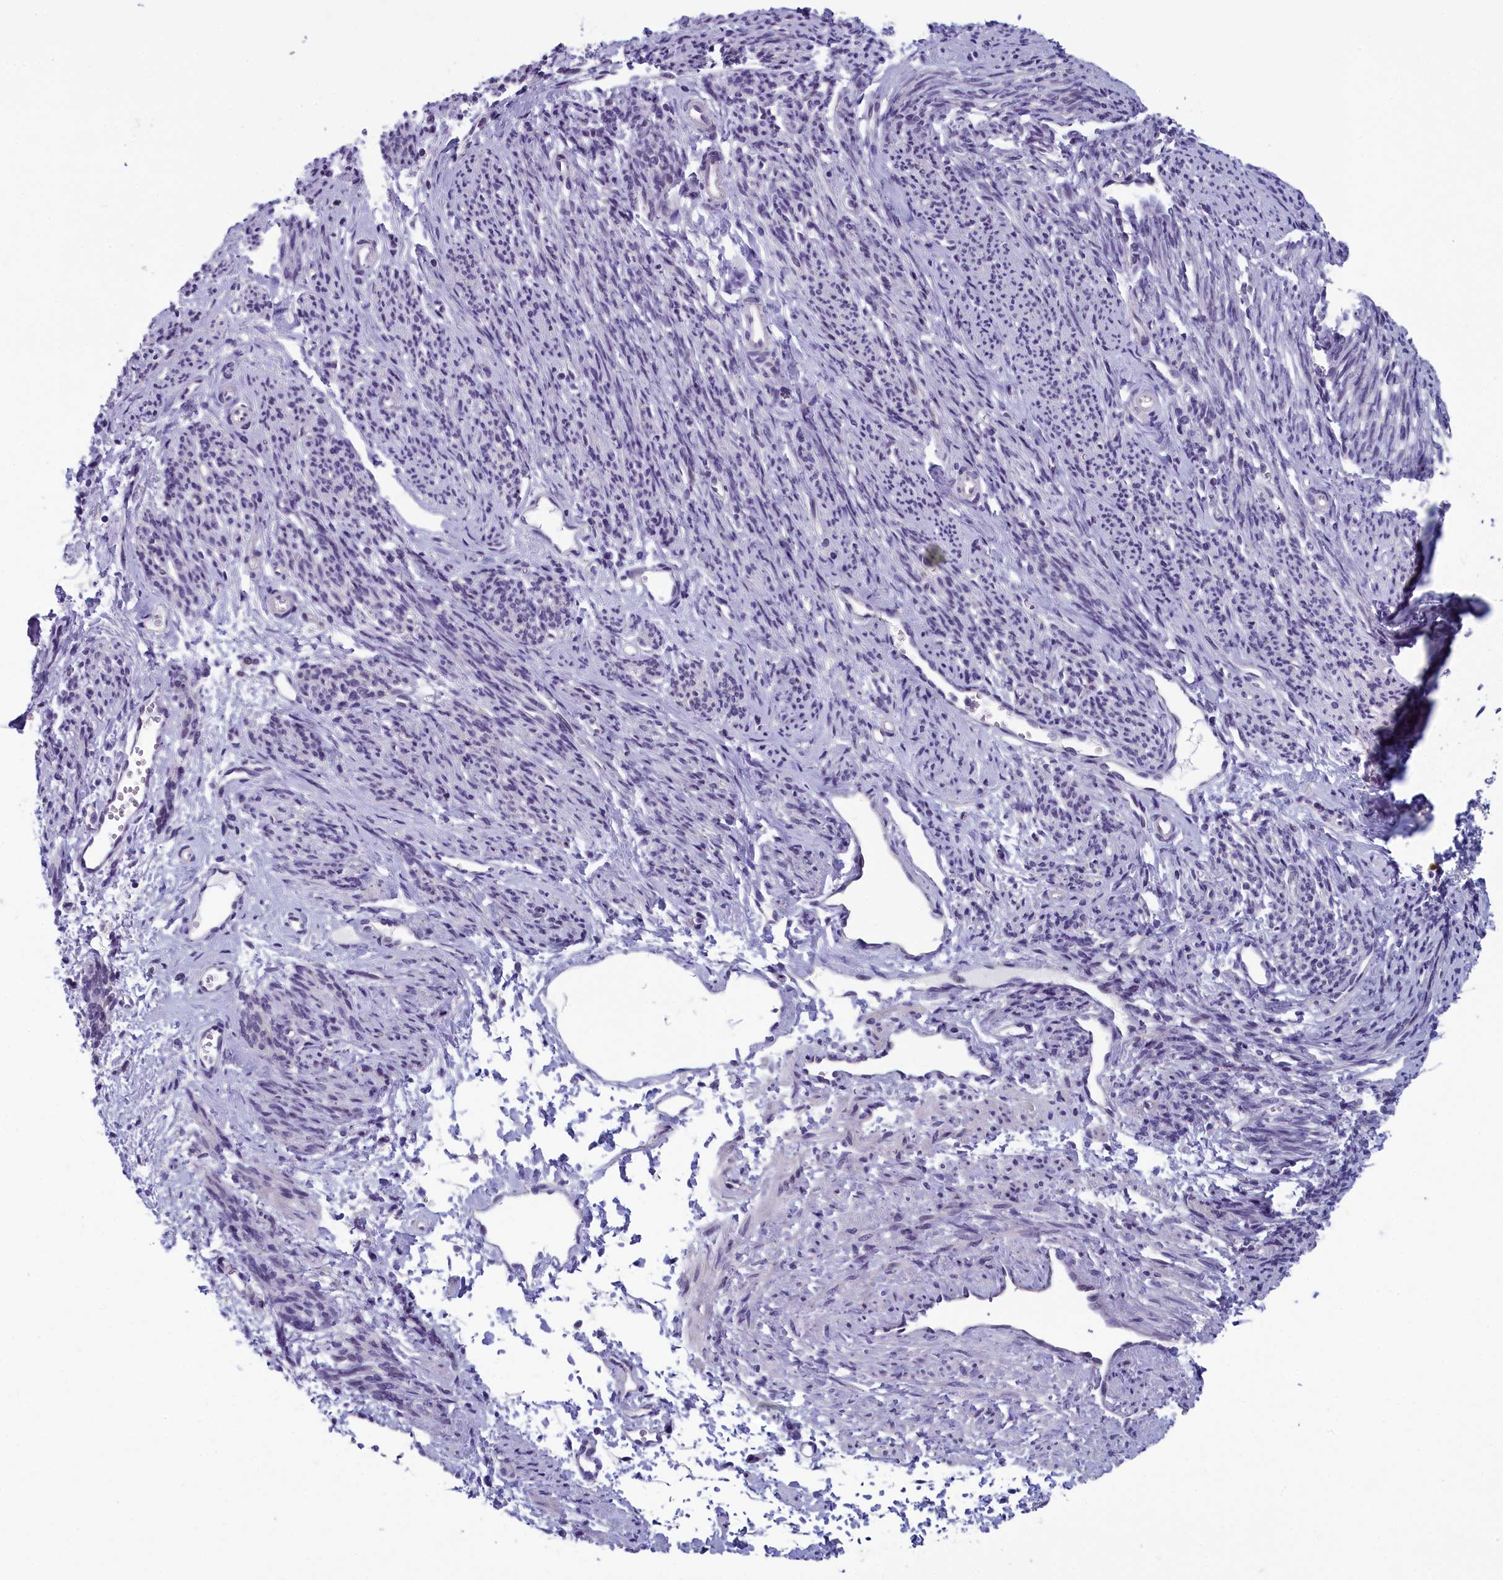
{"staining": {"intensity": "negative", "quantity": "none", "location": "none"}, "tissue": "smooth muscle", "cell_type": "Smooth muscle cells", "image_type": "normal", "snomed": [{"axis": "morphology", "description": "Normal tissue, NOS"}, {"axis": "topography", "description": "Smooth muscle"}, {"axis": "topography", "description": "Uterus"}], "caption": "A high-resolution photomicrograph shows IHC staining of normal smooth muscle, which demonstrates no significant staining in smooth muscle cells. (DAB immunohistochemistry (IHC), high magnification).", "gene": "CNEP1R1", "patient": {"sex": "female", "age": 59}}